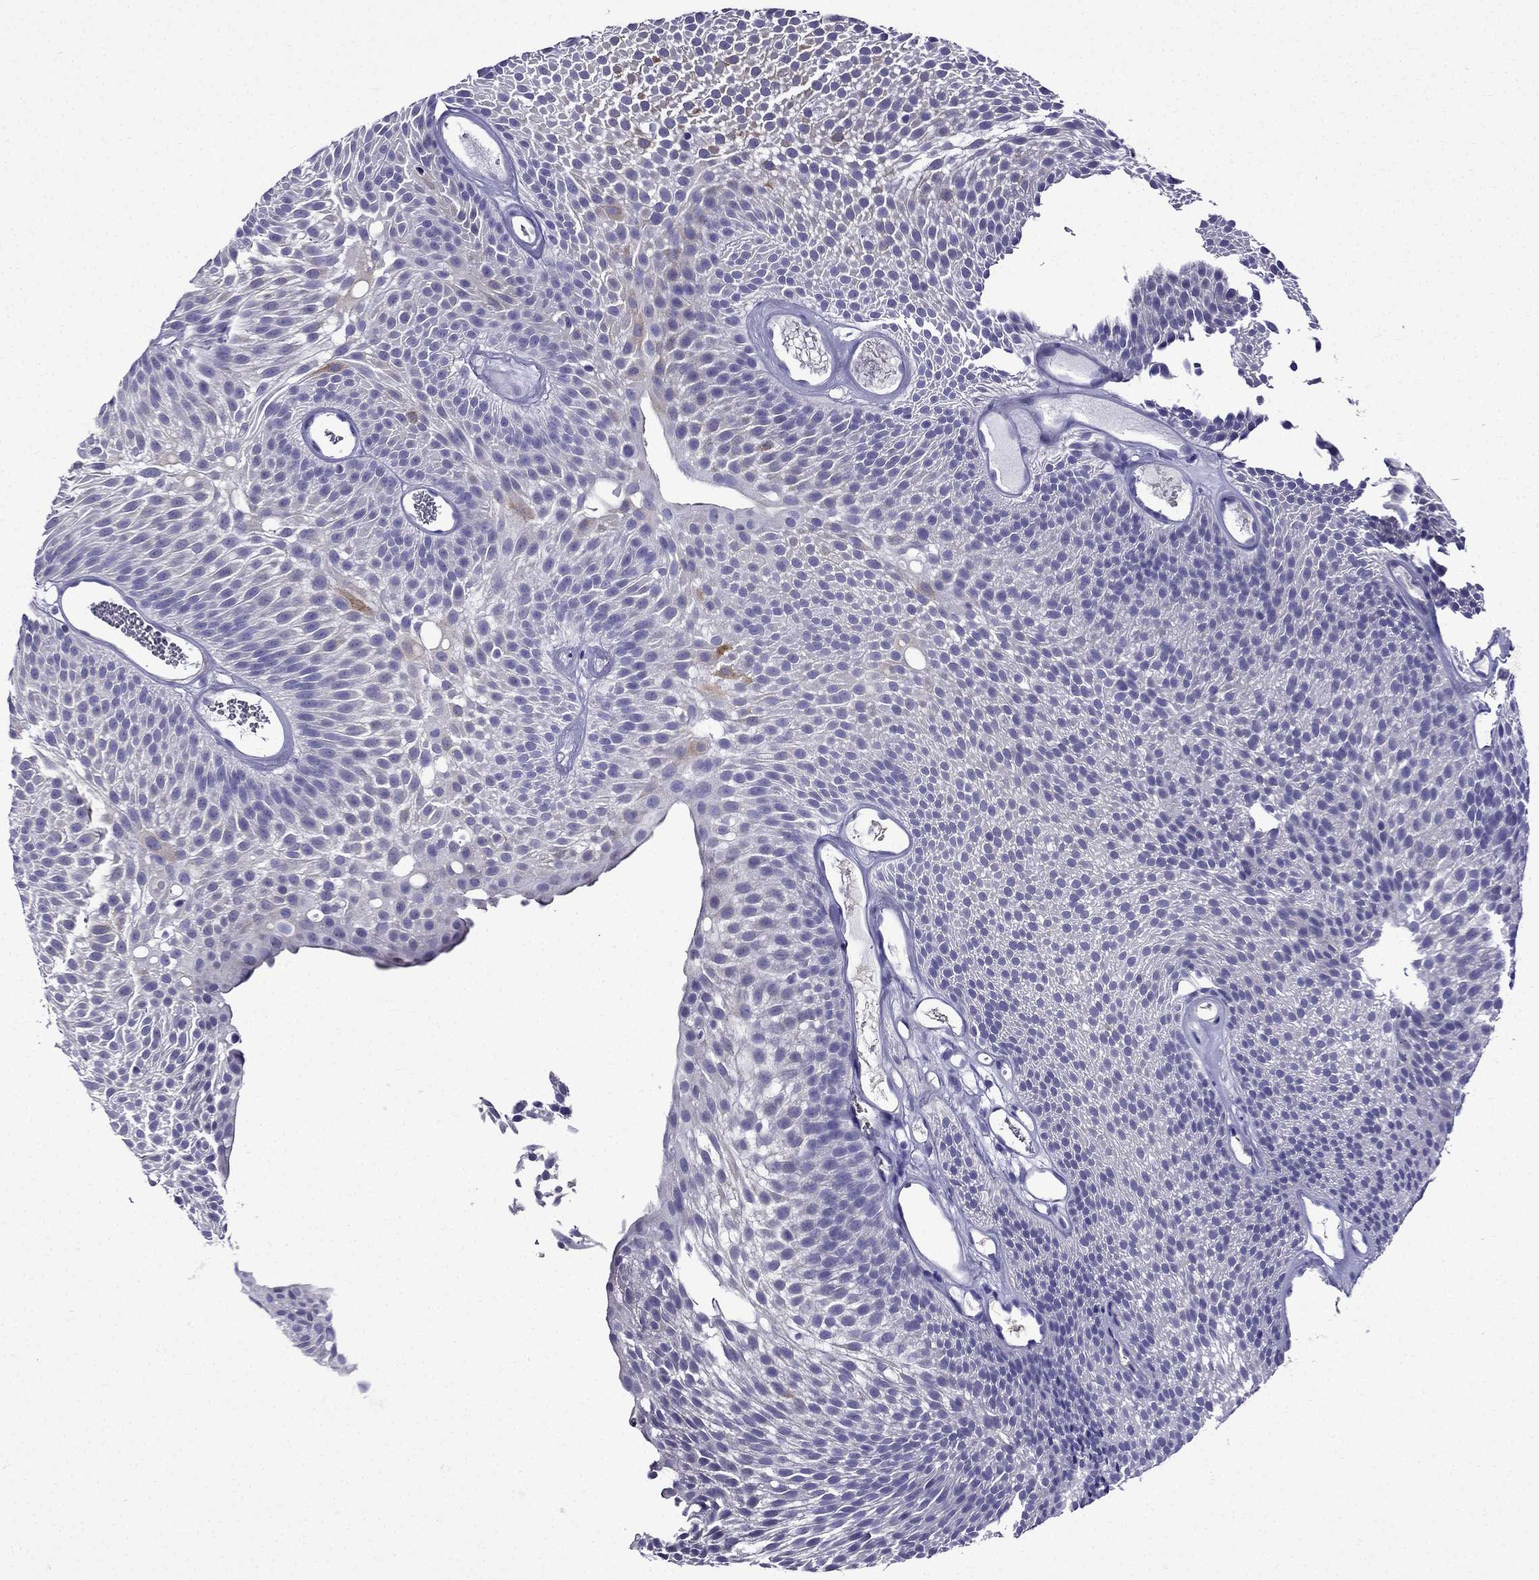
{"staining": {"intensity": "weak", "quantity": "<25%", "location": "cytoplasmic/membranous"}, "tissue": "urothelial cancer", "cell_type": "Tumor cells", "image_type": "cancer", "snomed": [{"axis": "morphology", "description": "Urothelial carcinoma, Low grade"}, {"axis": "topography", "description": "Urinary bladder"}], "caption": "Tumor cells show no significant expression in low-grade urothelial carcinoma. (Stains: DAB (3,3'-diaminobenzidine) immunohistochemistry (IHC) with hematoxylin counter stain, Microscopy: brightfield microscopy at high magnification).", "gene": "ERC2", "patient": {"sex": "male", "age": 52}}